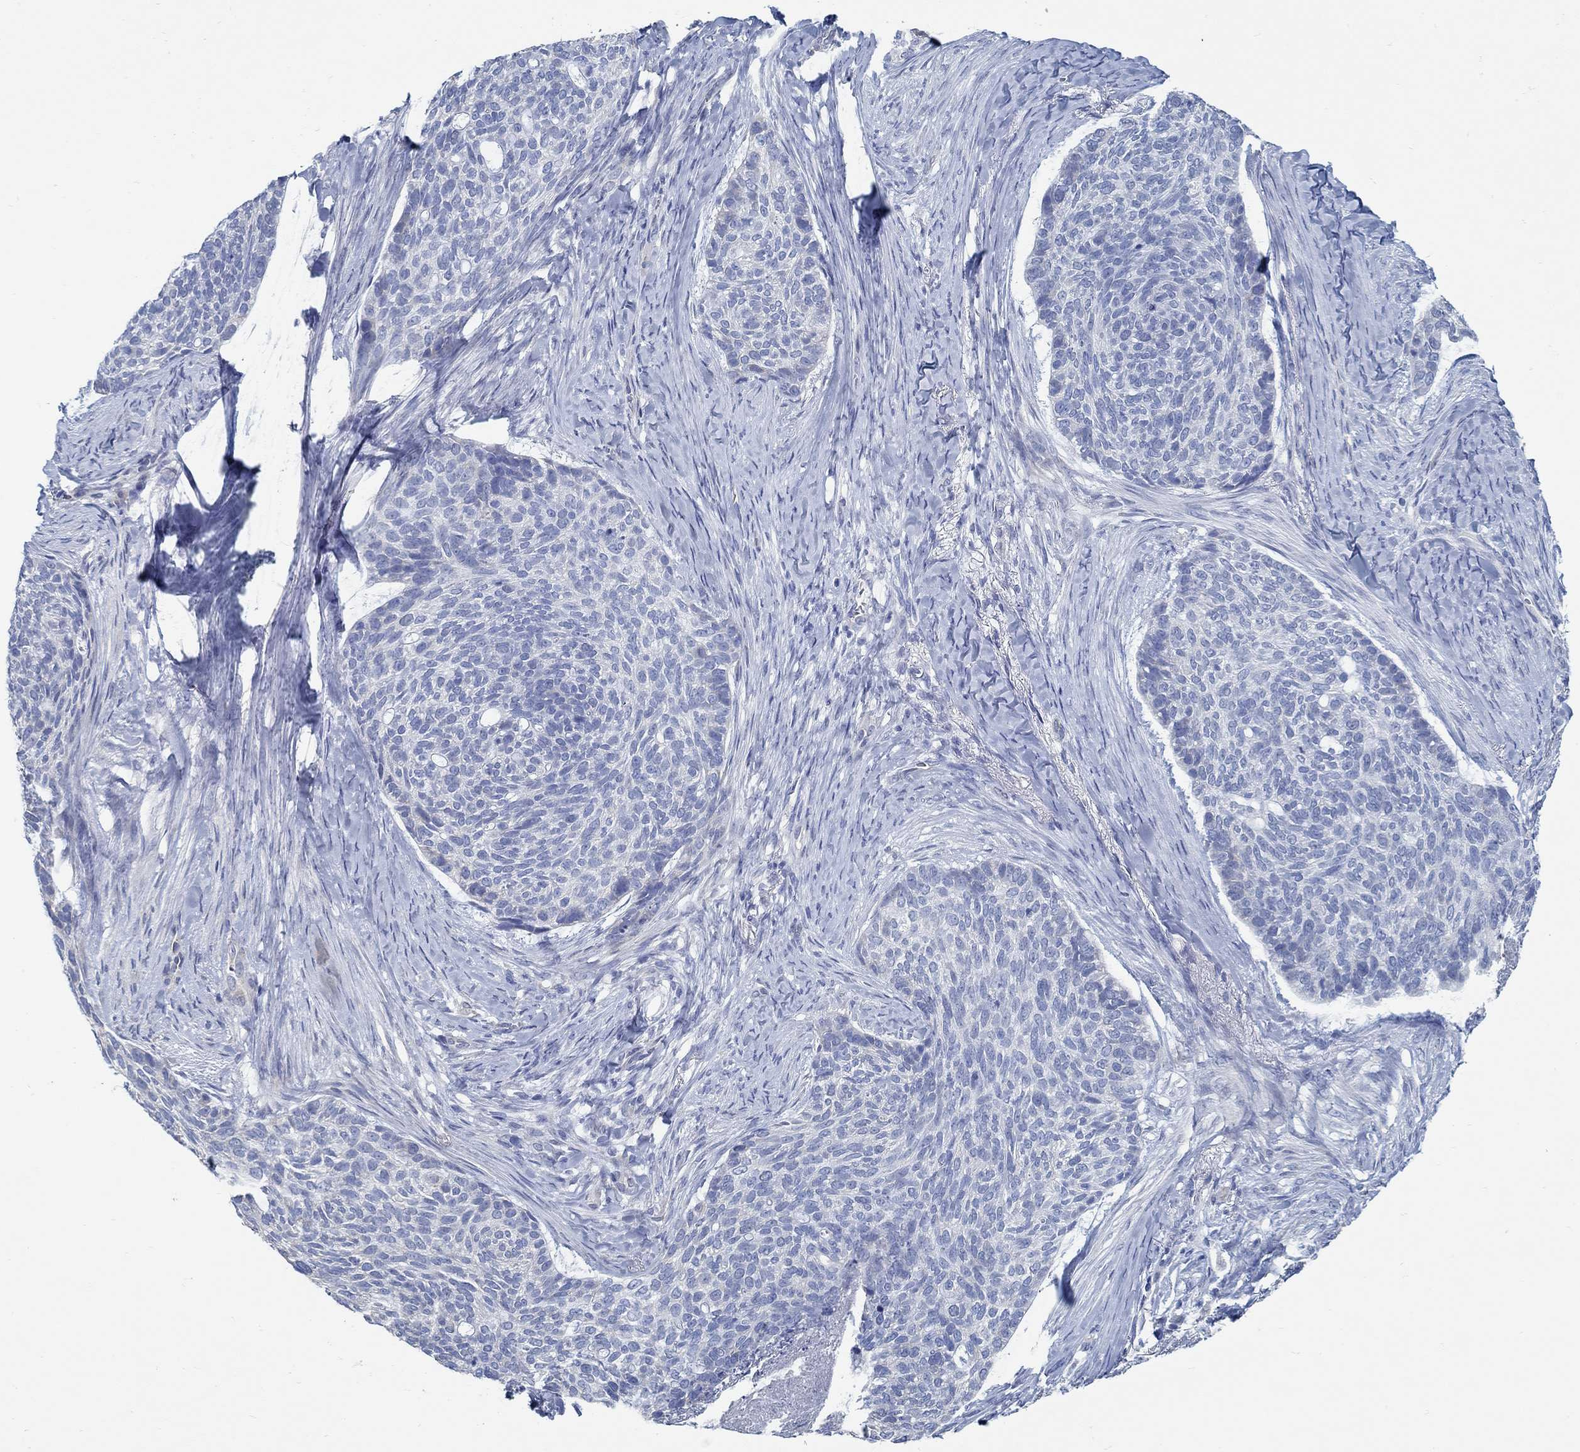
{"staining": {"intensity": "negative", "quantity": "none", "location": "none"}, "tissue": "skin cancer", "cell_type": "Tumor cells", "image_type": "cancer", "snomed": [{"axis": "morphology", "description": "Basal cell carcinoma"}, {"axis": "topography", "description": "Skin"}], "caption": "Immunohistochemistry (IHC) histopathology image of neoplastic tissue: basal cell carcinoma (skin) stained with DAB (3,3'-diaminobenzidine) exhibits no significant protein staining in tumor cells.", "gene": "C15orf39", "patient": {"sex": "female", "age": 69}}